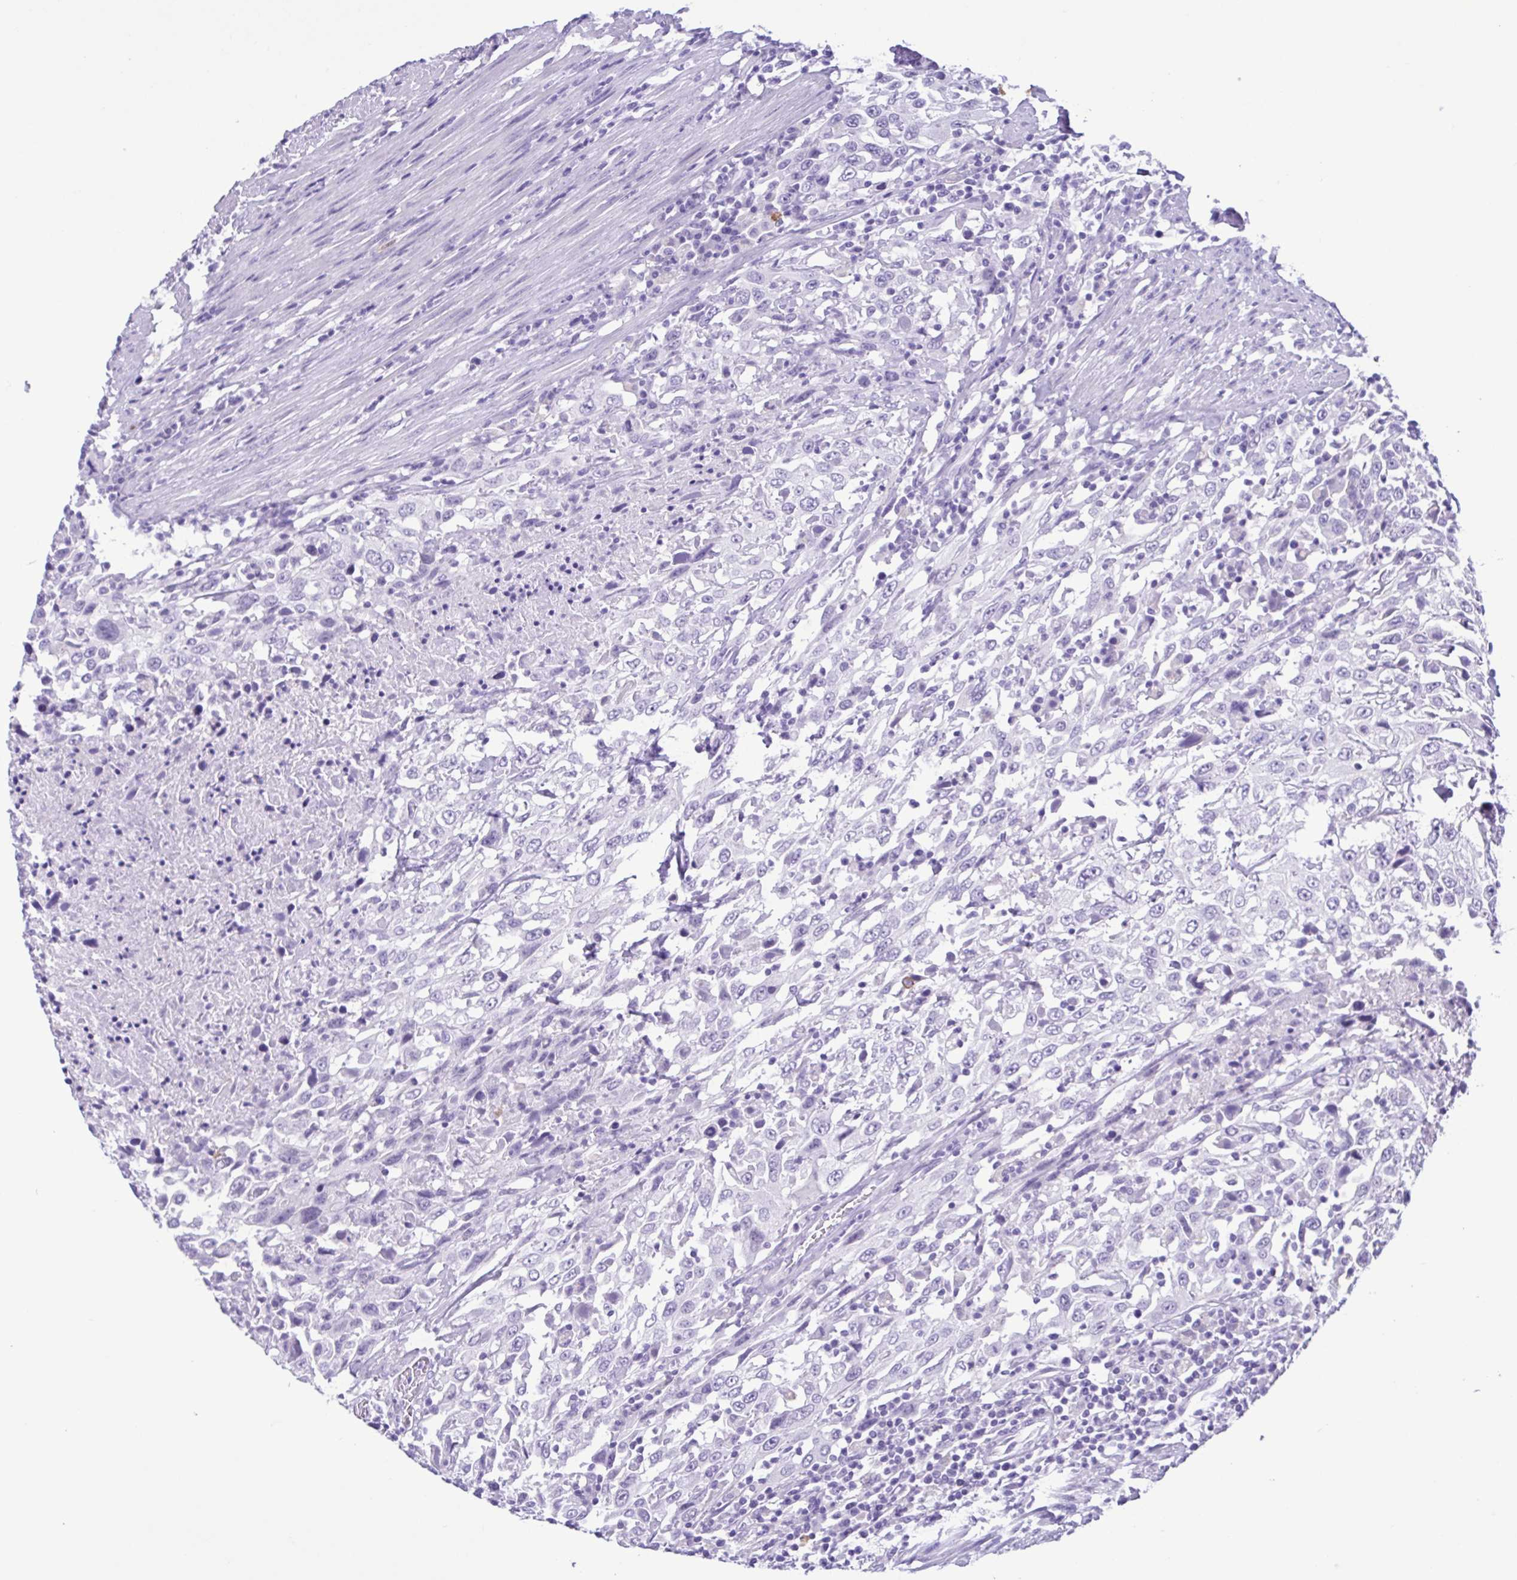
{"staining": {"intensity": "negative", "quantity": "none", "location": "none"}, "tissue": "urothelial cancer", "cell_type": "Tumor cells", "image_type": "cancer", "snomed": [{"axis": "morphology", "description": "Urothelial carcinoma, High grade"}, {"axis": "topography", "description": "Urinary bladder"}], "caption": "IHC of urothelial cancer reveals no positivity in tumor cells.", "gene": "SPATA16", "patient": {"sex": "male", "age": 61}}